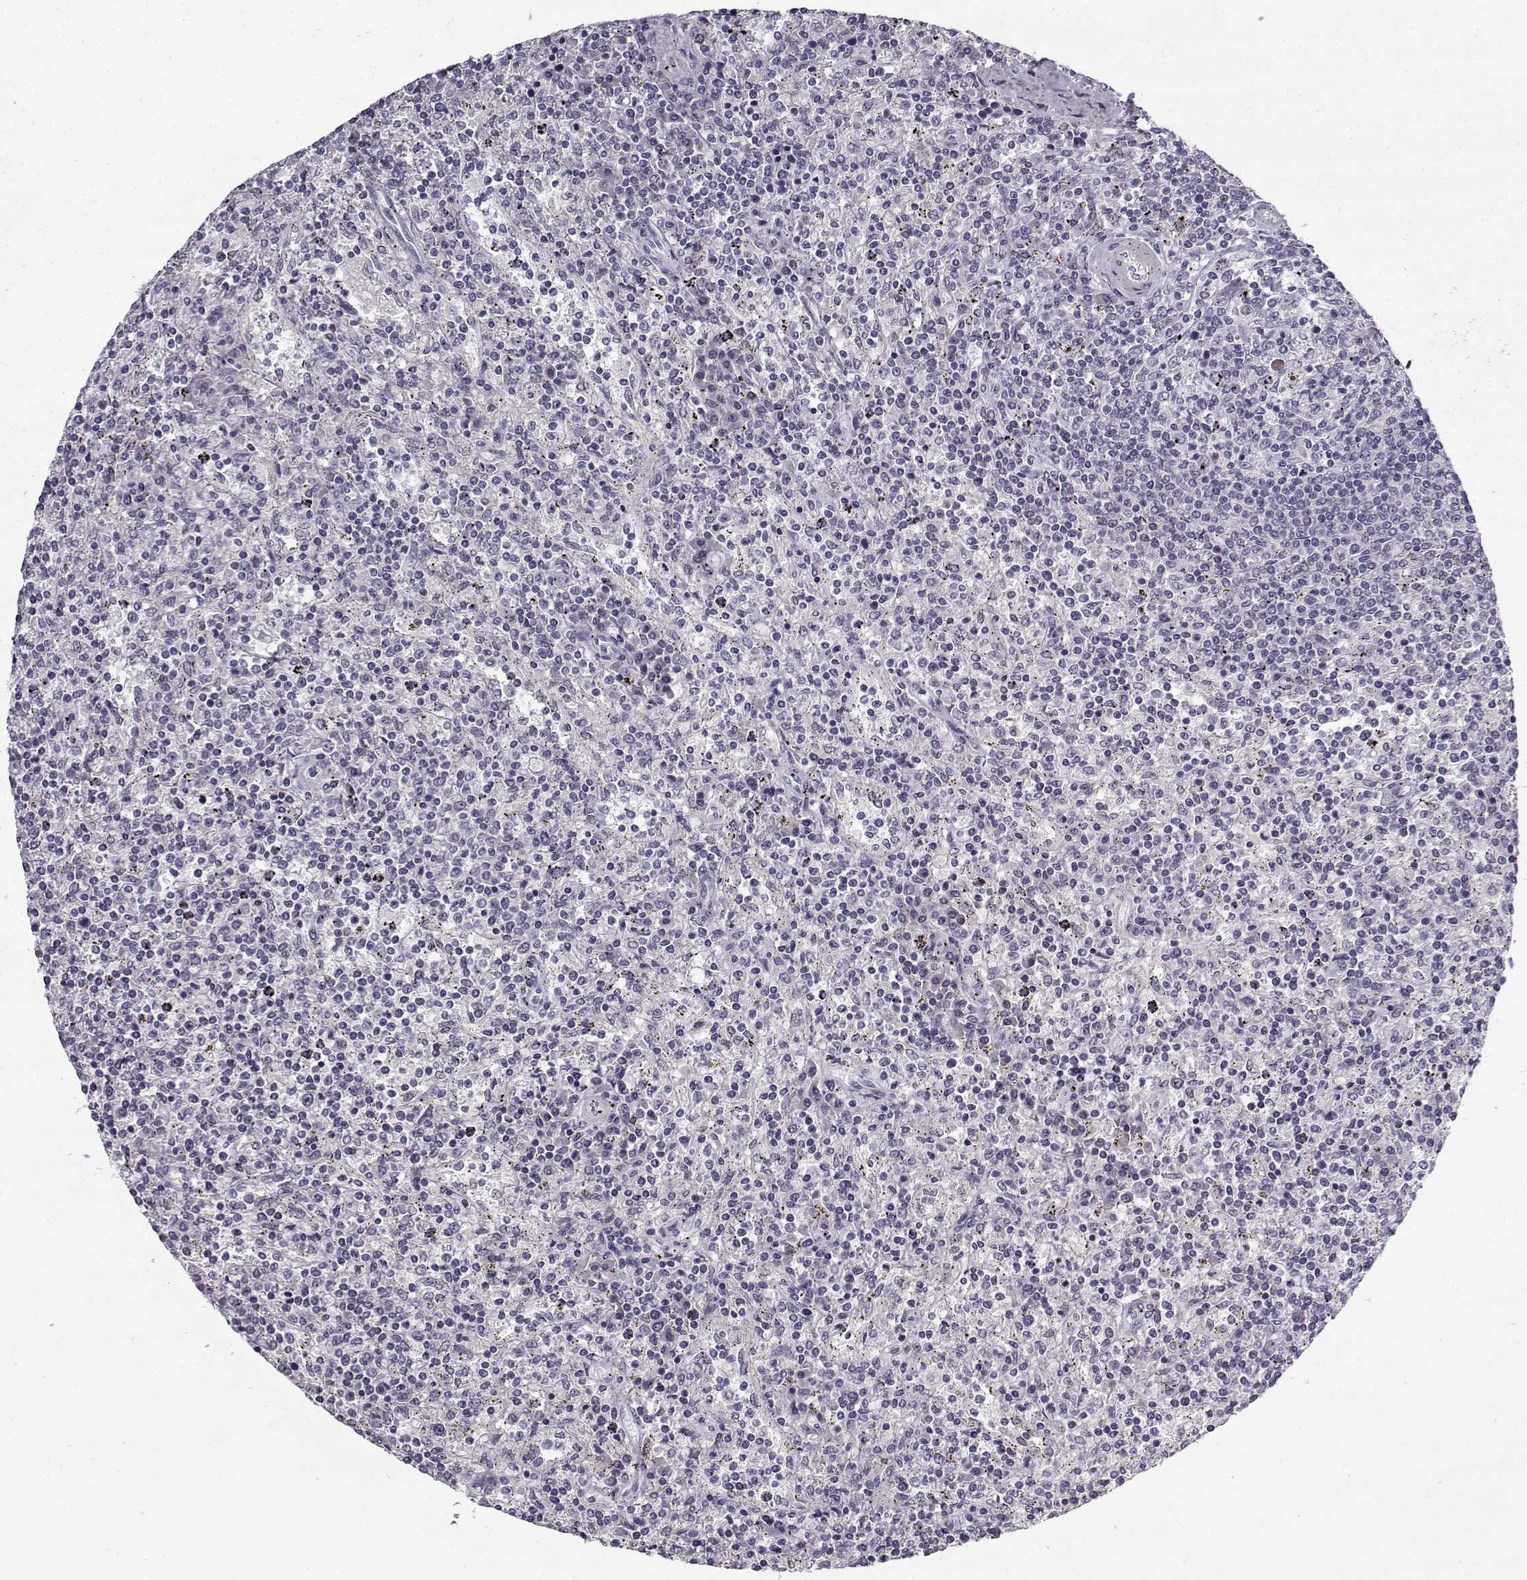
{"staining": {"intensity": "negative", "quantity": "none", "location": "none"}, "tissue": "lymphoma", "cell_type": "Tumor cells", "image_type": "cancer", "snomed": [{"axis": "morphology", "description": "Malignant lymphoma, non-Hodgkin's type, Low grade"}, {"axis": "topography", "description": "Spleen"}], "caption": "DAB (3,3'-diaminobenzidine) immunohistochemical staining of lymphoma exhibits no significant expression in tumor cells.", "gene": "SNCA", "patient": {"sex": "male", "age": 62}}